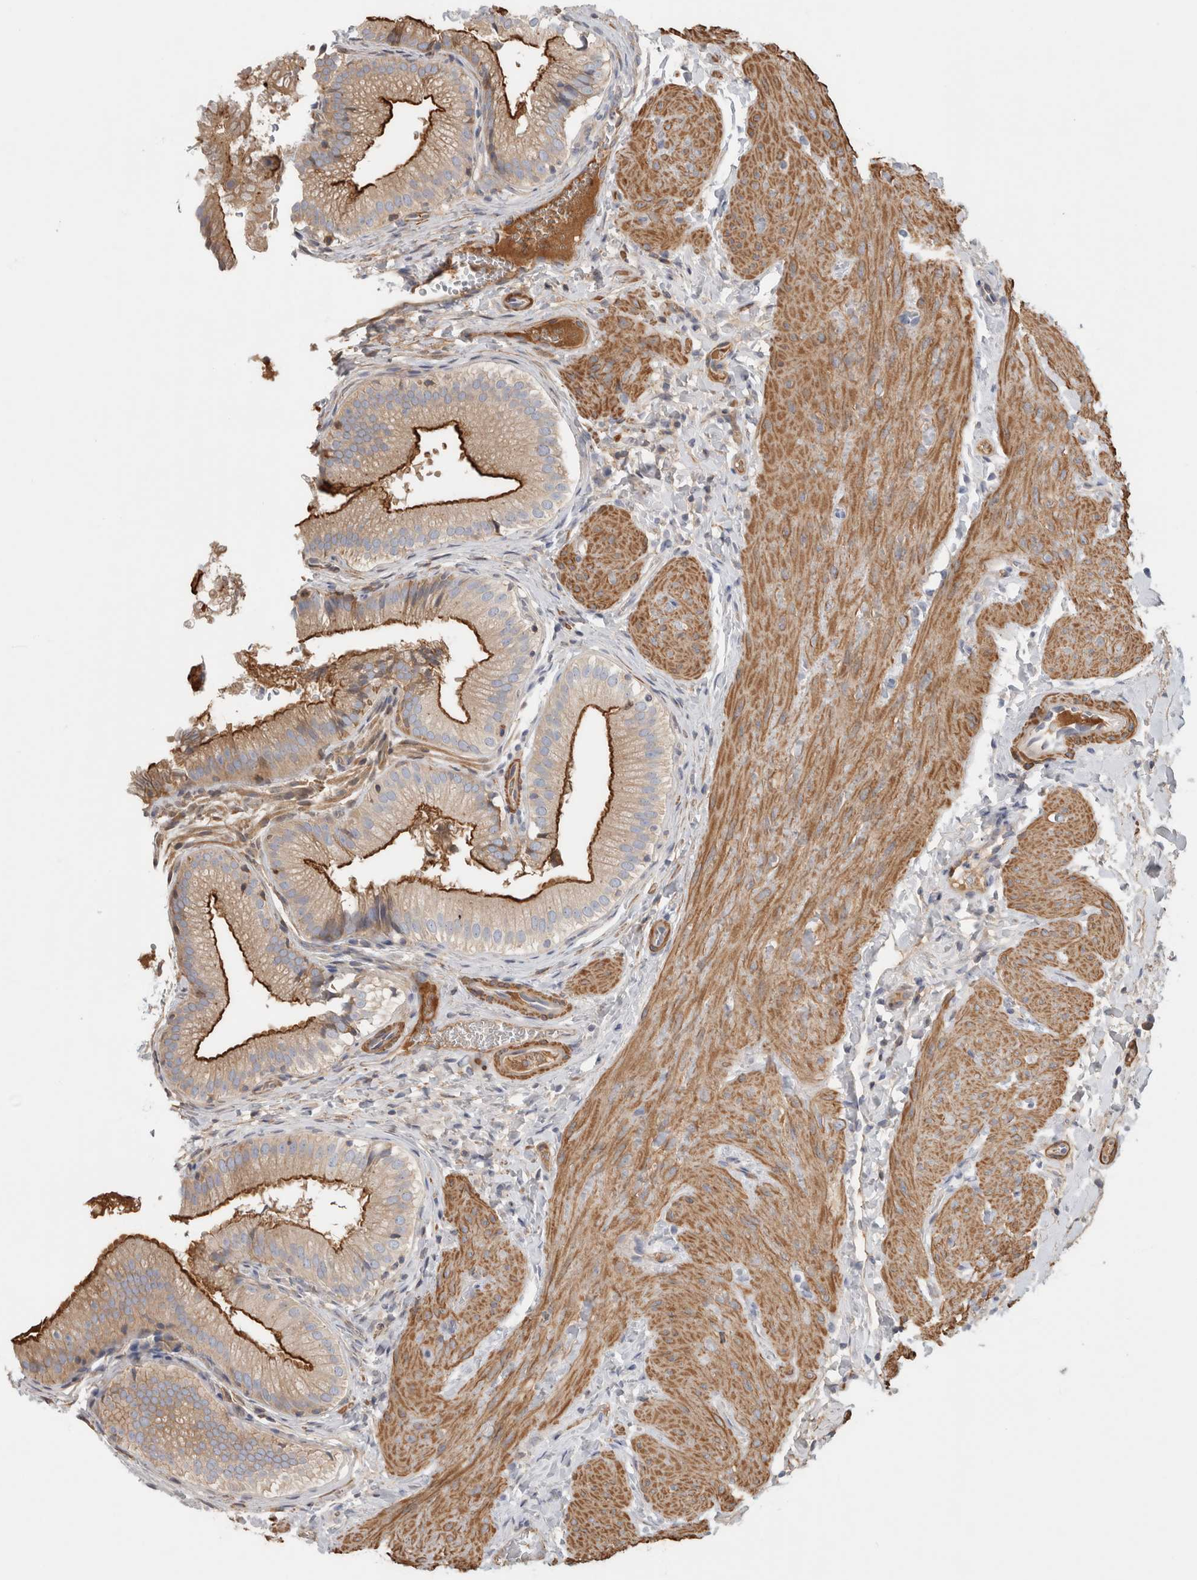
{"staining": {"intensity": "strong", "quantity": ">75%", "location": "cytoplasmic/membranous"}, "tissue": "gallbladder", "cell_type": "Glandular cells", "image_type": "normal", "snomed": [{"axis": "morphology", "description": "Normal tissue, NOS"}, {"axis": "topography", "description": "Gallbladder"}], "caption": "Strong cytoplasmic/membranous staining for a protein is identified in about >75% of glandular cells of normal gallbladder using immunohistochemistry.", "gene": "CFI", "patient": {"sex": "female", "age": 30}}